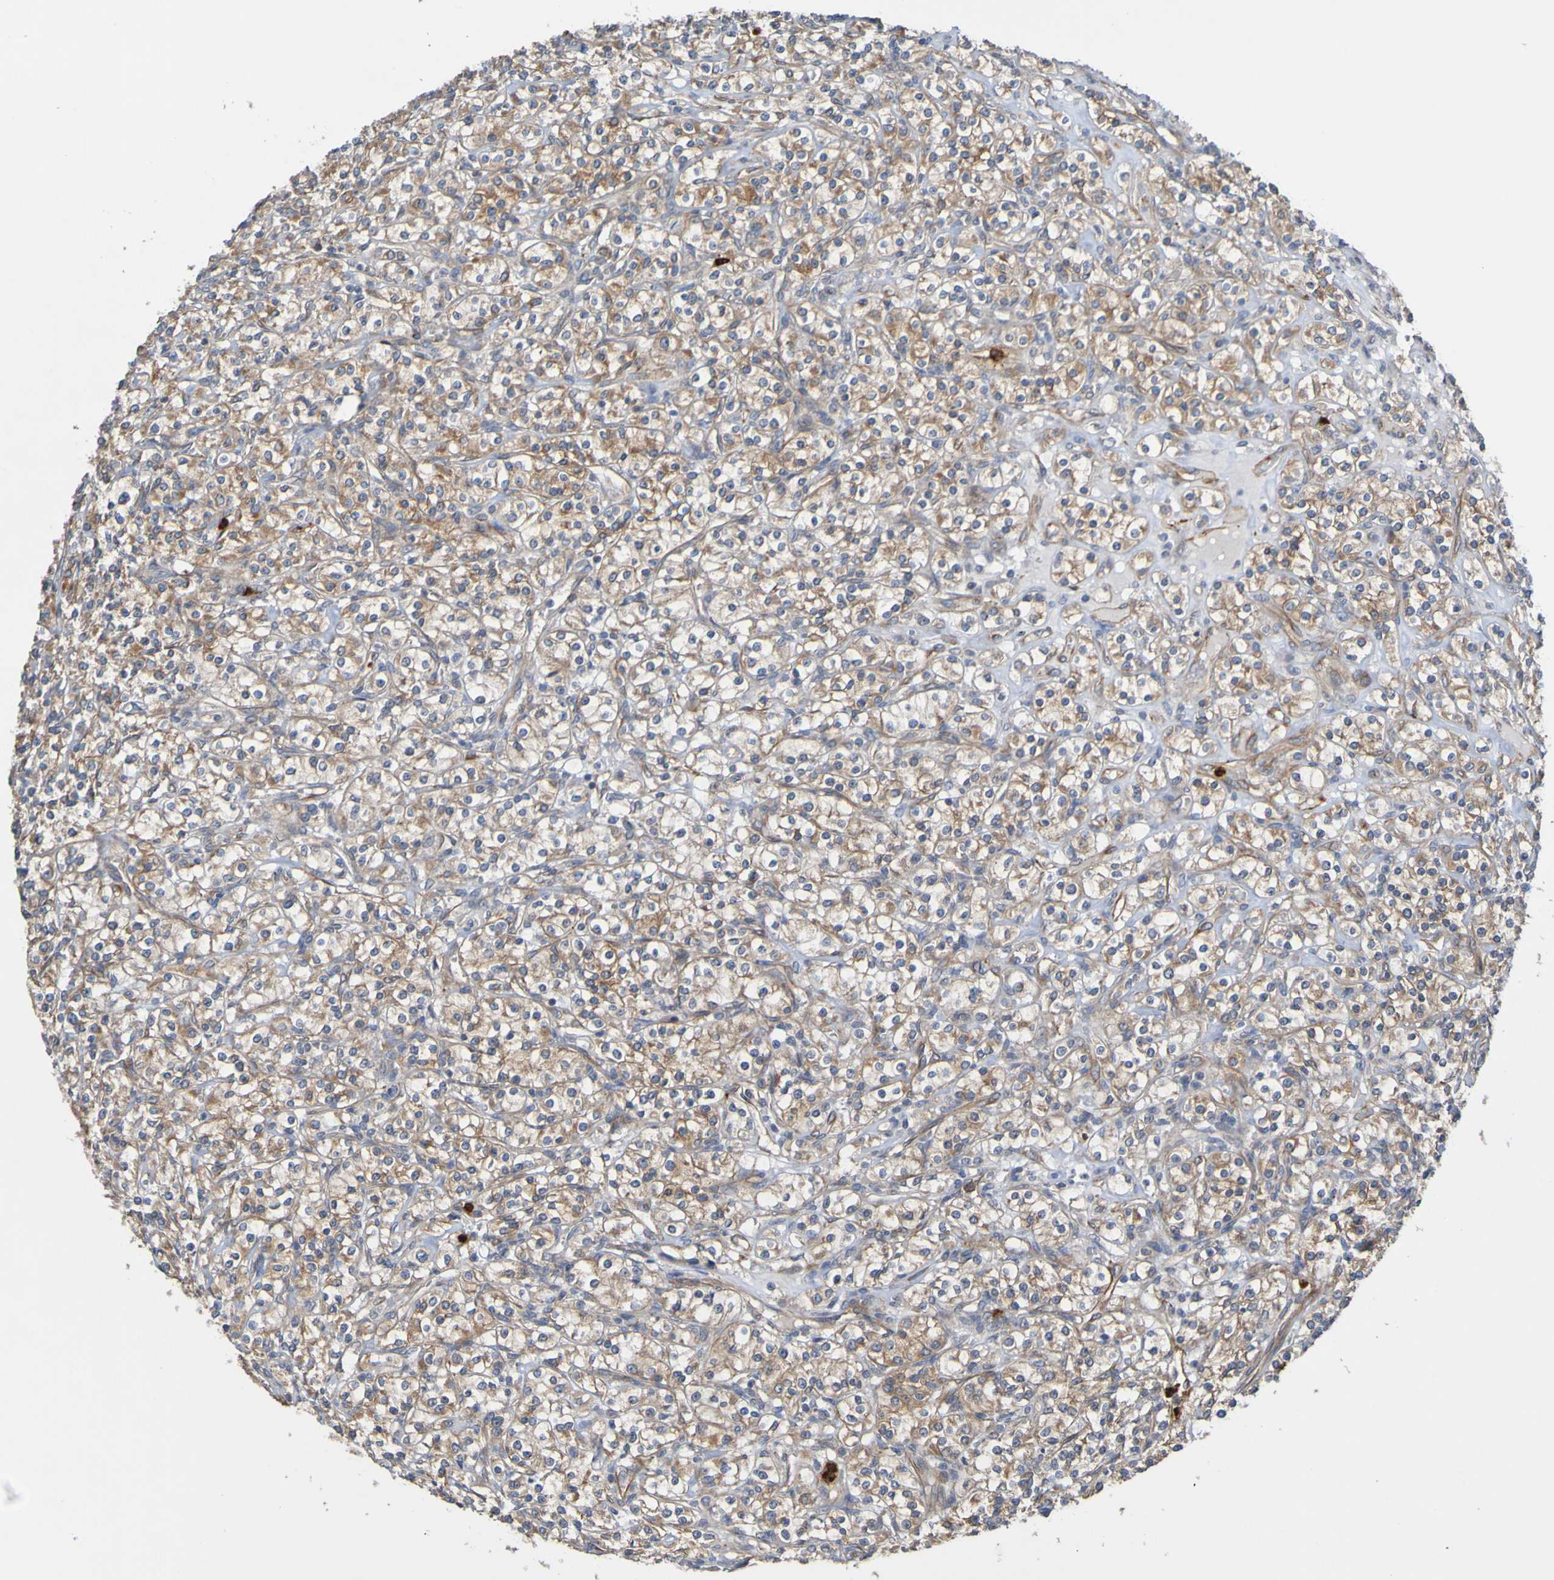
{"staining": {"intensity": "moderate", "quantity": ">75%", "location": "cytoplasmic/membranous"}, "tissue": "renal cancer", "cell_type": "Tumor cells", "image_type": "cancer", "snomed": [{"axis": "morphology", "description": "Adenocarcinoma, NOS"}, {"axis": "topography", "description": "Kidney"}], "caption": "Protein expression by IHC demonstrates moderate cytoplasmic/membranous staining in approximately >75% of tumor cells in adenocarcinoma (renal).", "gene": "ST8SIA6", "patient": {"sex": "male", "age": 77}}